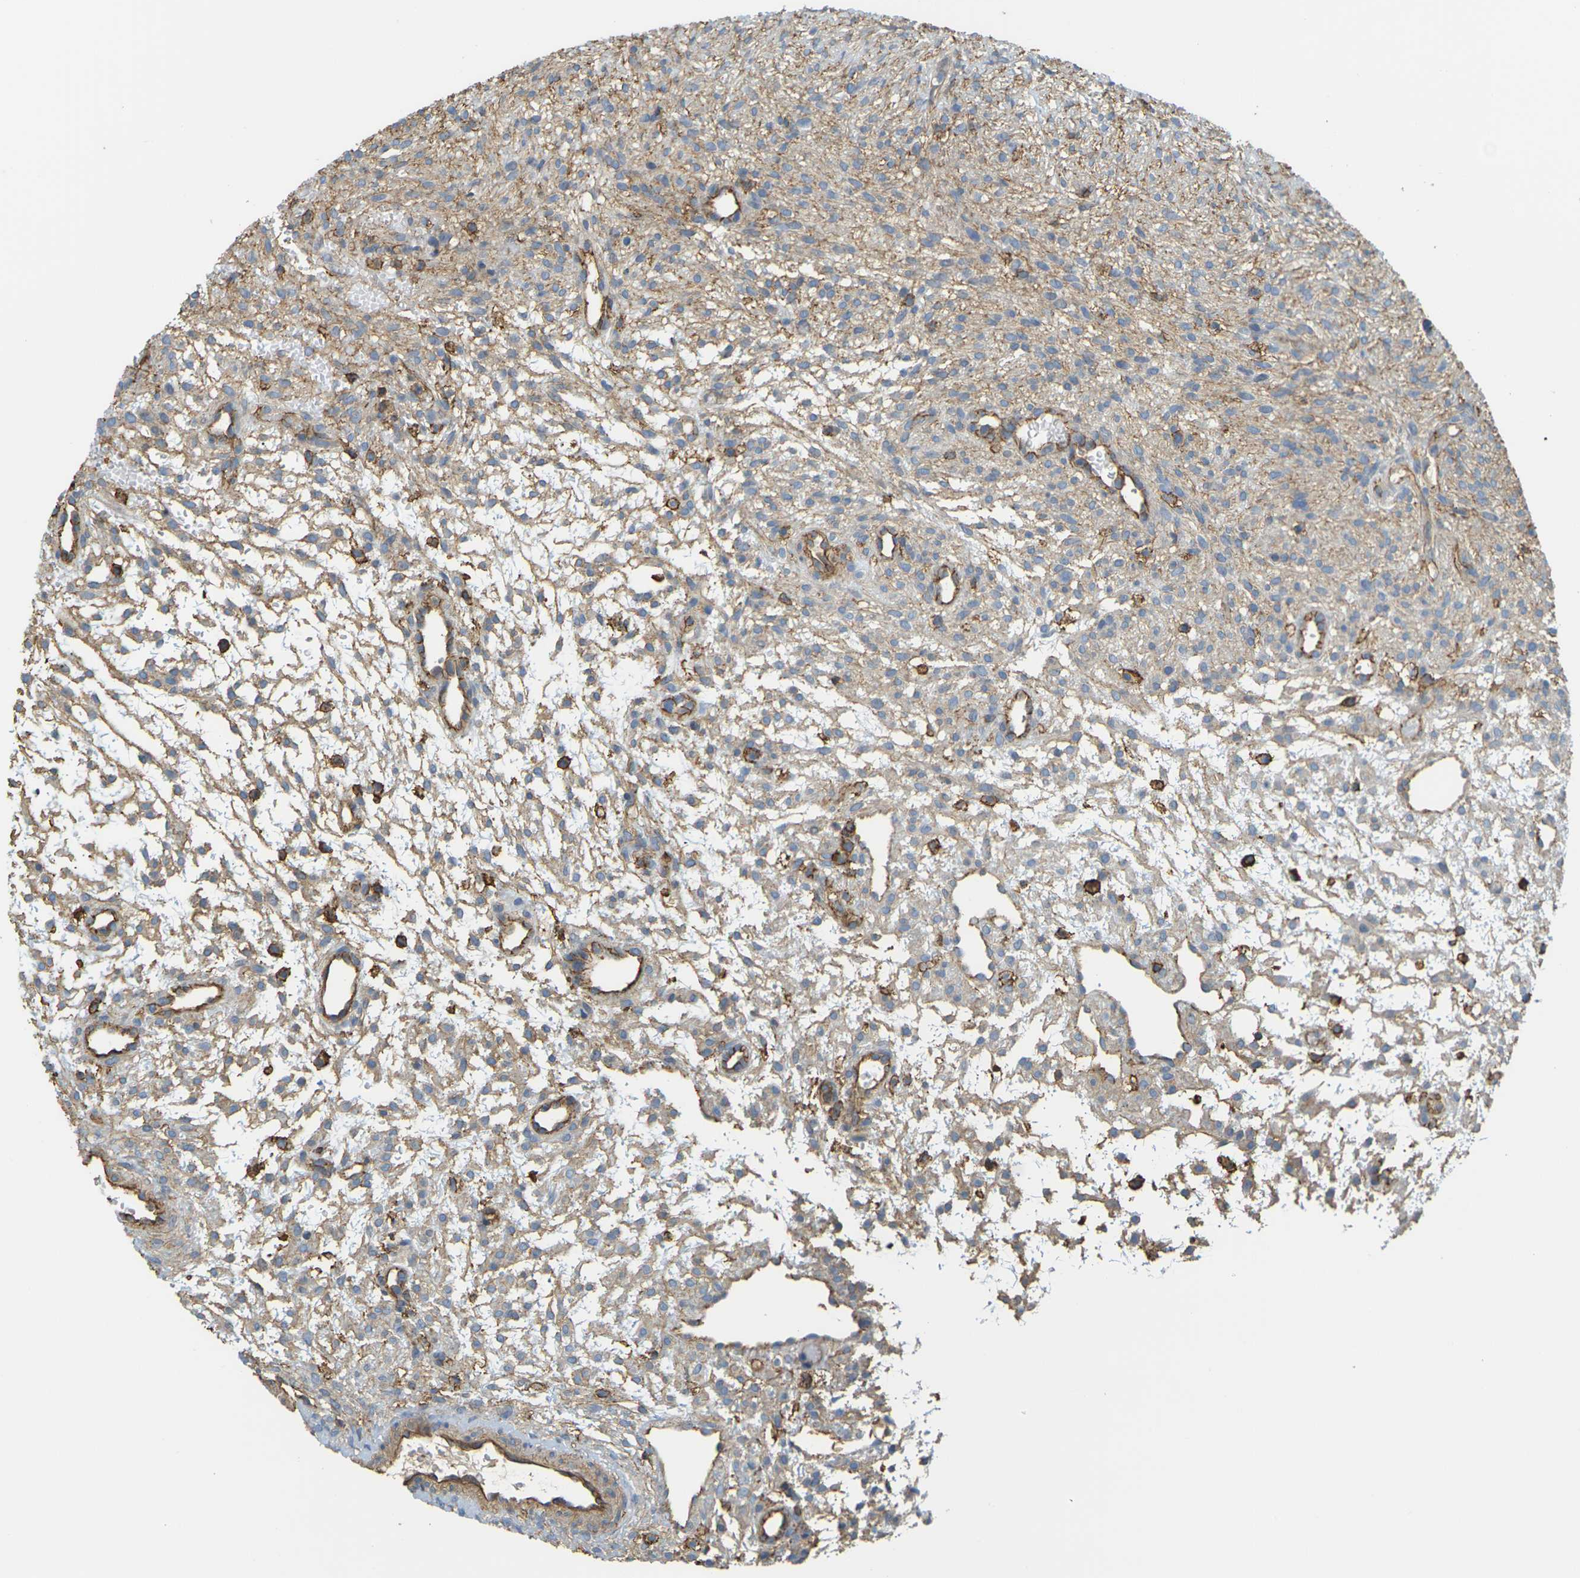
{"staining": {"intensity": "weak", "quantity": "25%-75%", "location": "cytoplasmic/membranous"}, "tissue": "ovary", "cell_type": "Ovarian stroma cells", "image_type": "normal", "snomed": [{"axis": "morphology", "description": "Normal tissue, NOS"}, {"axis": "morphology", "description": "Cyst, NOS"}, {"axis": "topography", "description": "Ovary"}], "caption": "Brown immunohistochemical staining in normal ovary demonstrates weak cytoplasmic/membranous staining in about 25%-75% of ovarian stroma cells. The staining was performed using DAB (3,3'-diaminobenzidine), with brown indicating positive protein expression. Nuclei are stained blue with hematoxylin.", "gene": "IQGAP1", "patient": {"sex": "female", "age": 18}}